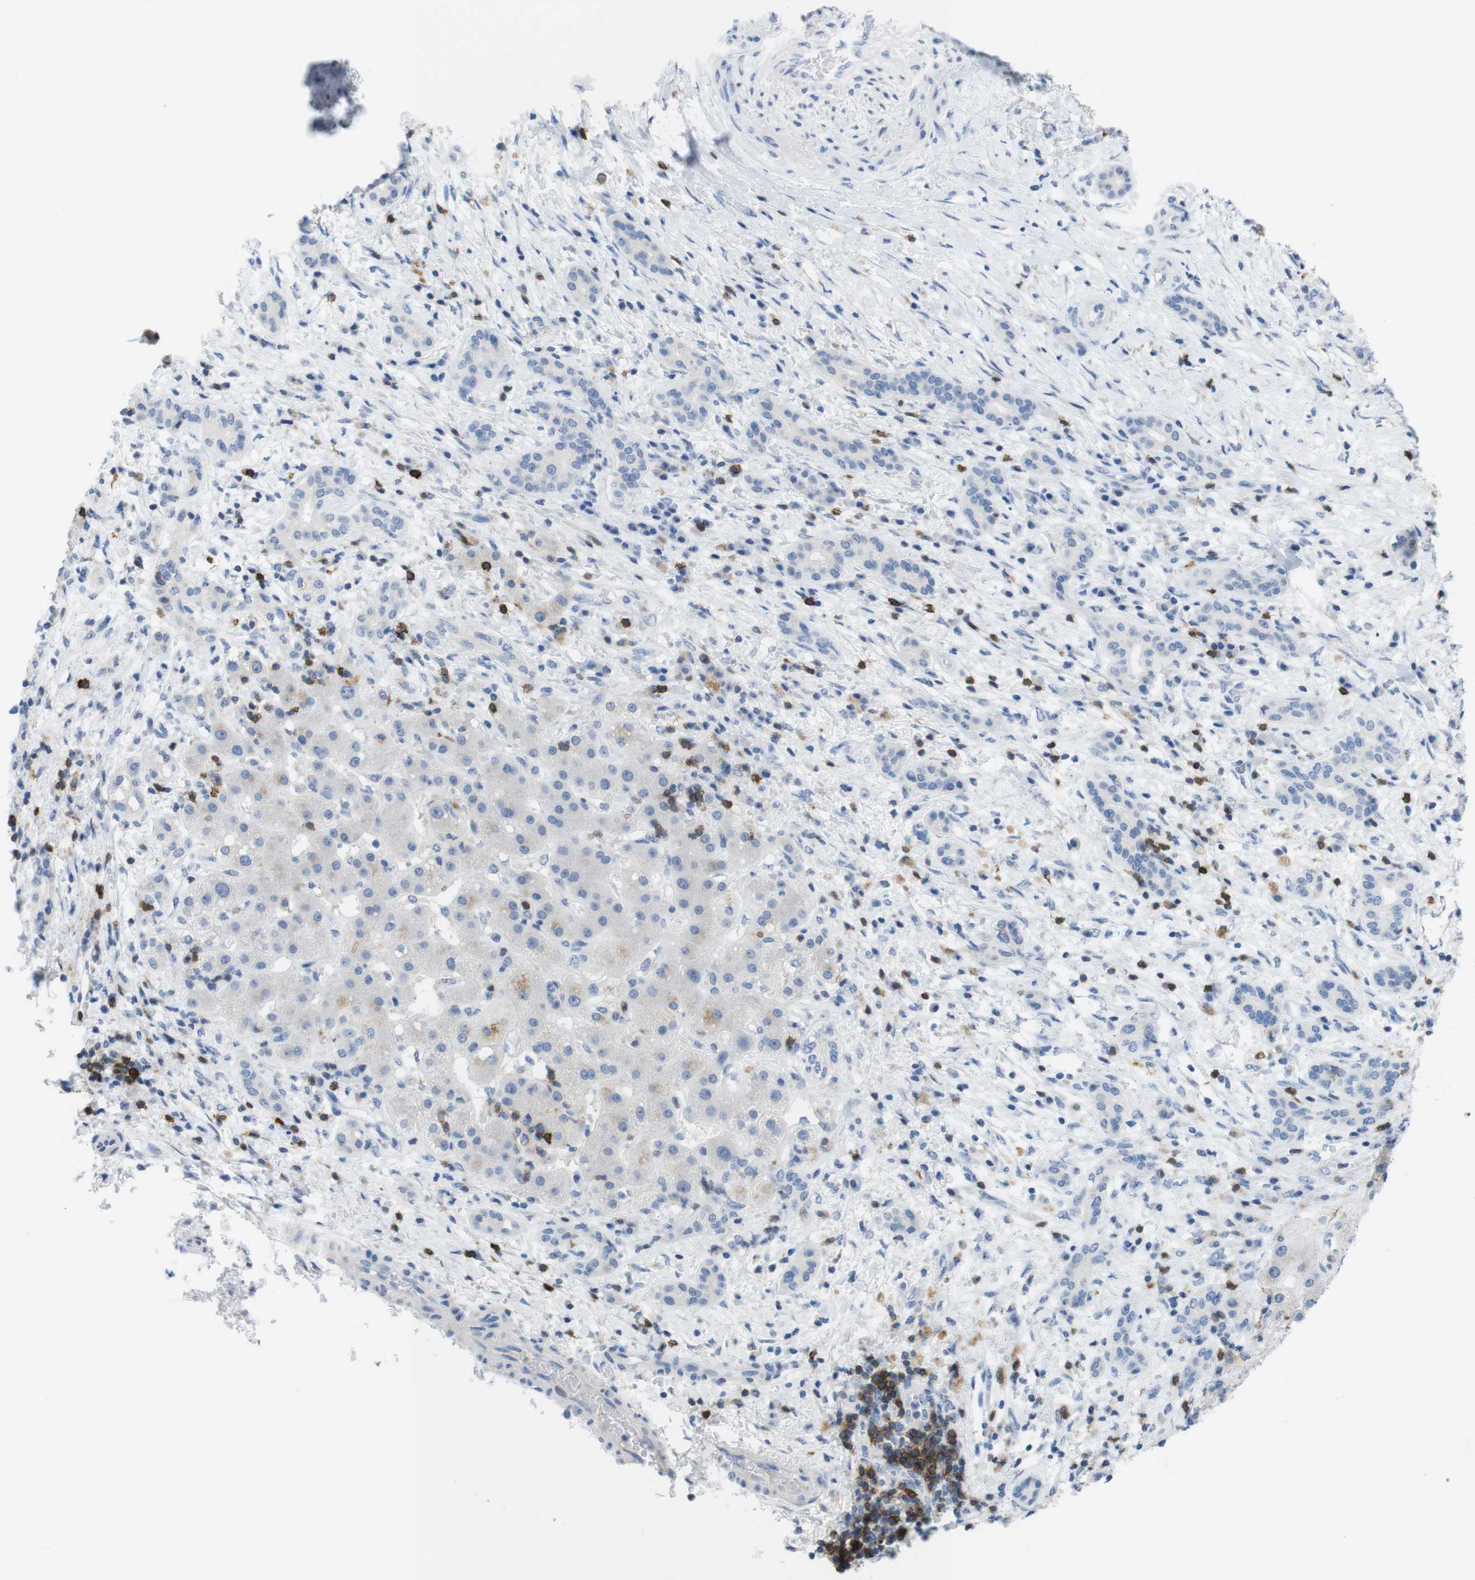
{"staining": {"intensity": "negative", "quantity": "none", "location": "none"}, "tissue": "liver cancer", "cell_type": "Tumor cells", "image_type": "cancer", "snomed": [{"axis": "morphology", "description": "Cholangiocarcinoma"}, {"axis": "topography", "description": "Liver"}], "caption": "The photomicrograph exhibits no staining of tumor cells in liver cancer (cholangiocarcinoma). (Stains: DAB (3,3'-diaminobenzidine) immunohistochemistry with hematoxylin counter stain, Microscopy: brightfield microscopy at high magnification).", "gene": "CD5", "patient": {"sex": "female", "age": 73}}